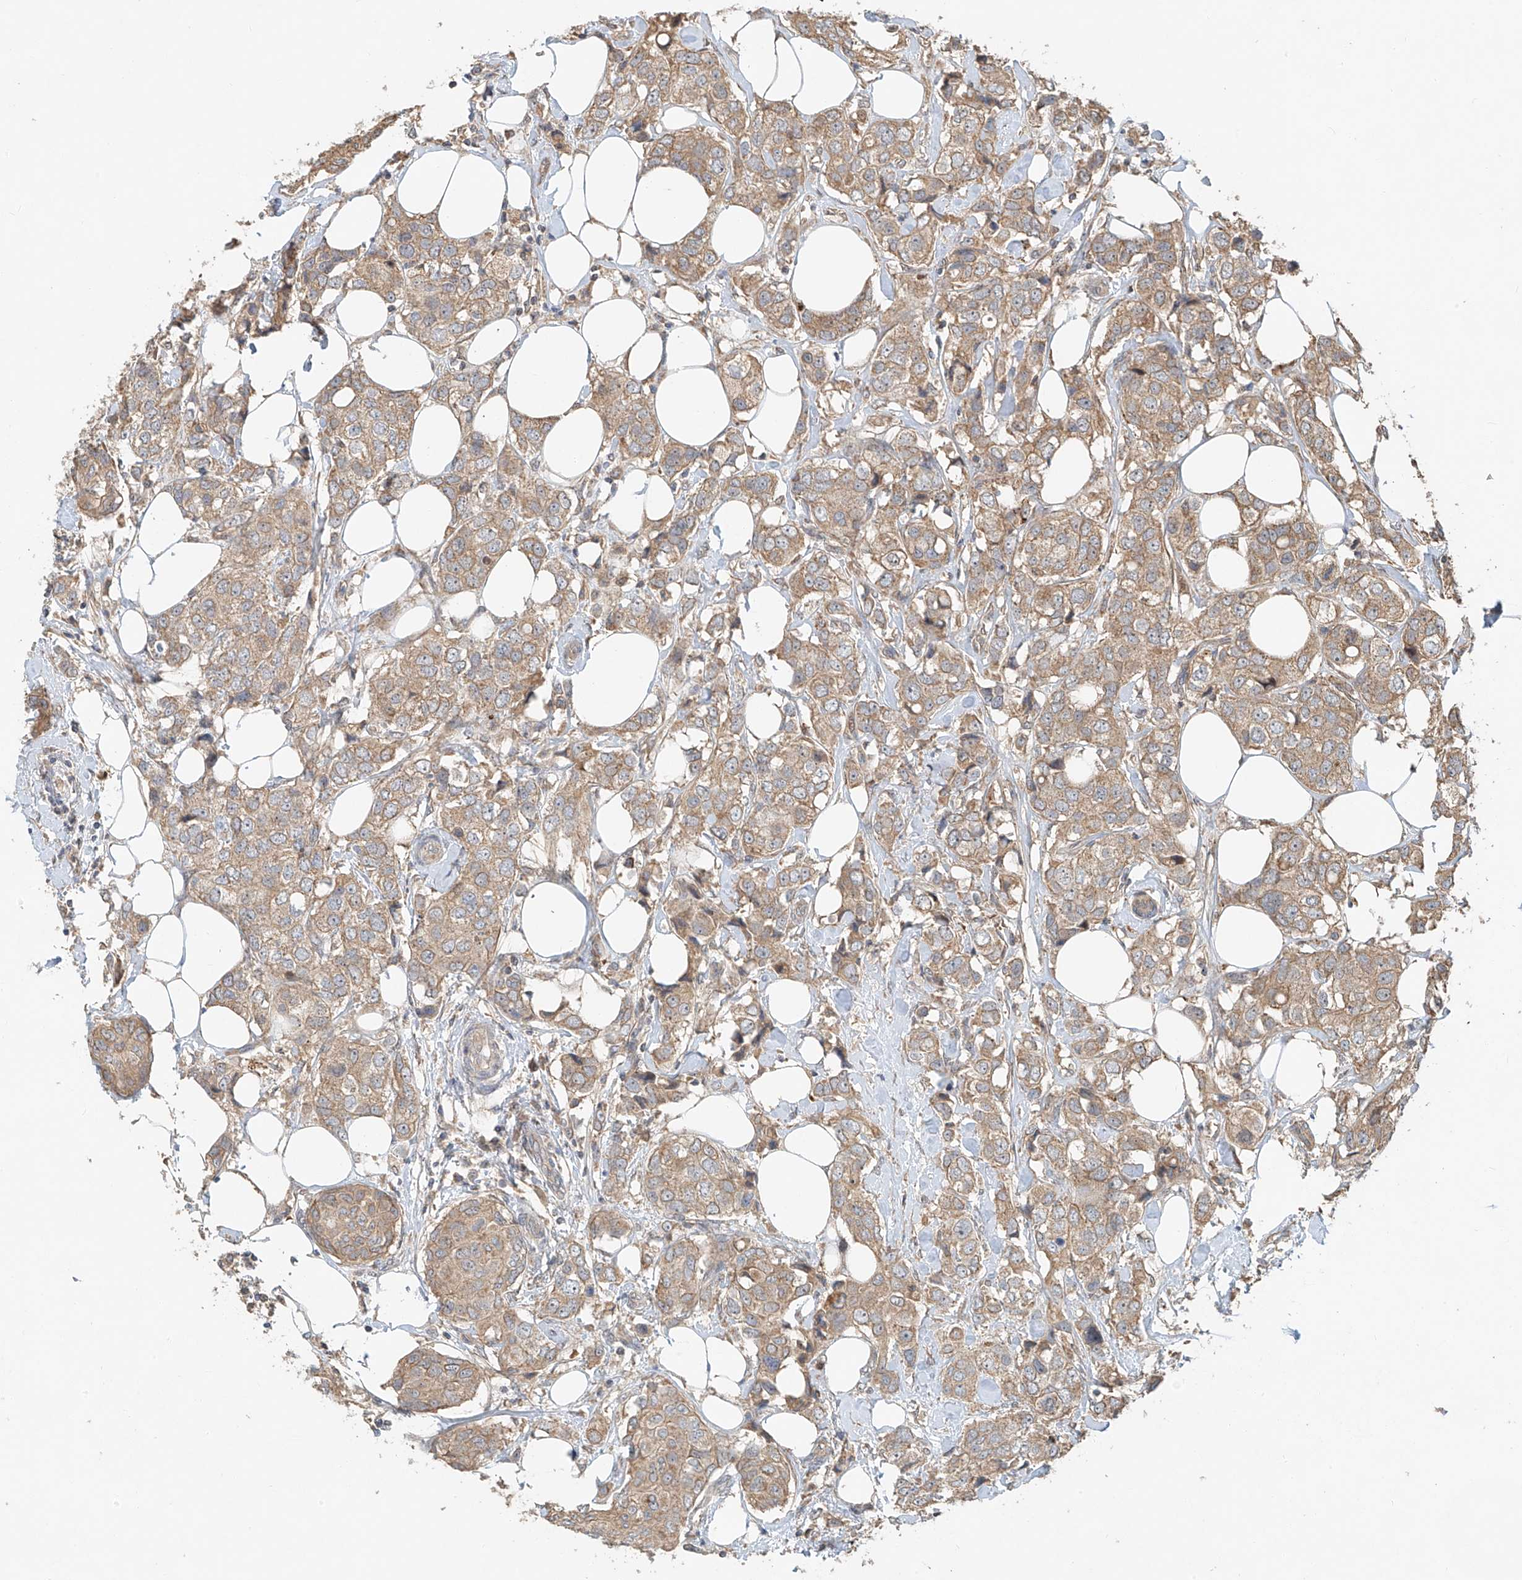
{"staining": {"intensity": "moderate", "quantity": ">75%", "location": "cytoplasmic/membranous"}, "tissue": "breast cancer", "cell_type": "Tumor cells", "image_type": "cancer", "snomed": [{"axis": "morphology", "description": "Duct carcinoma"}, {"axis": "topography", "description": "Breast"}], "caption": "Breast cancer was stained to show a protein in brown. There is medium levels of moderate cytoplasmic/membranous expression in about >75% of tumor cells.", "gene": "TMEM61", "patient": {"sex": "female", "age": 80}}